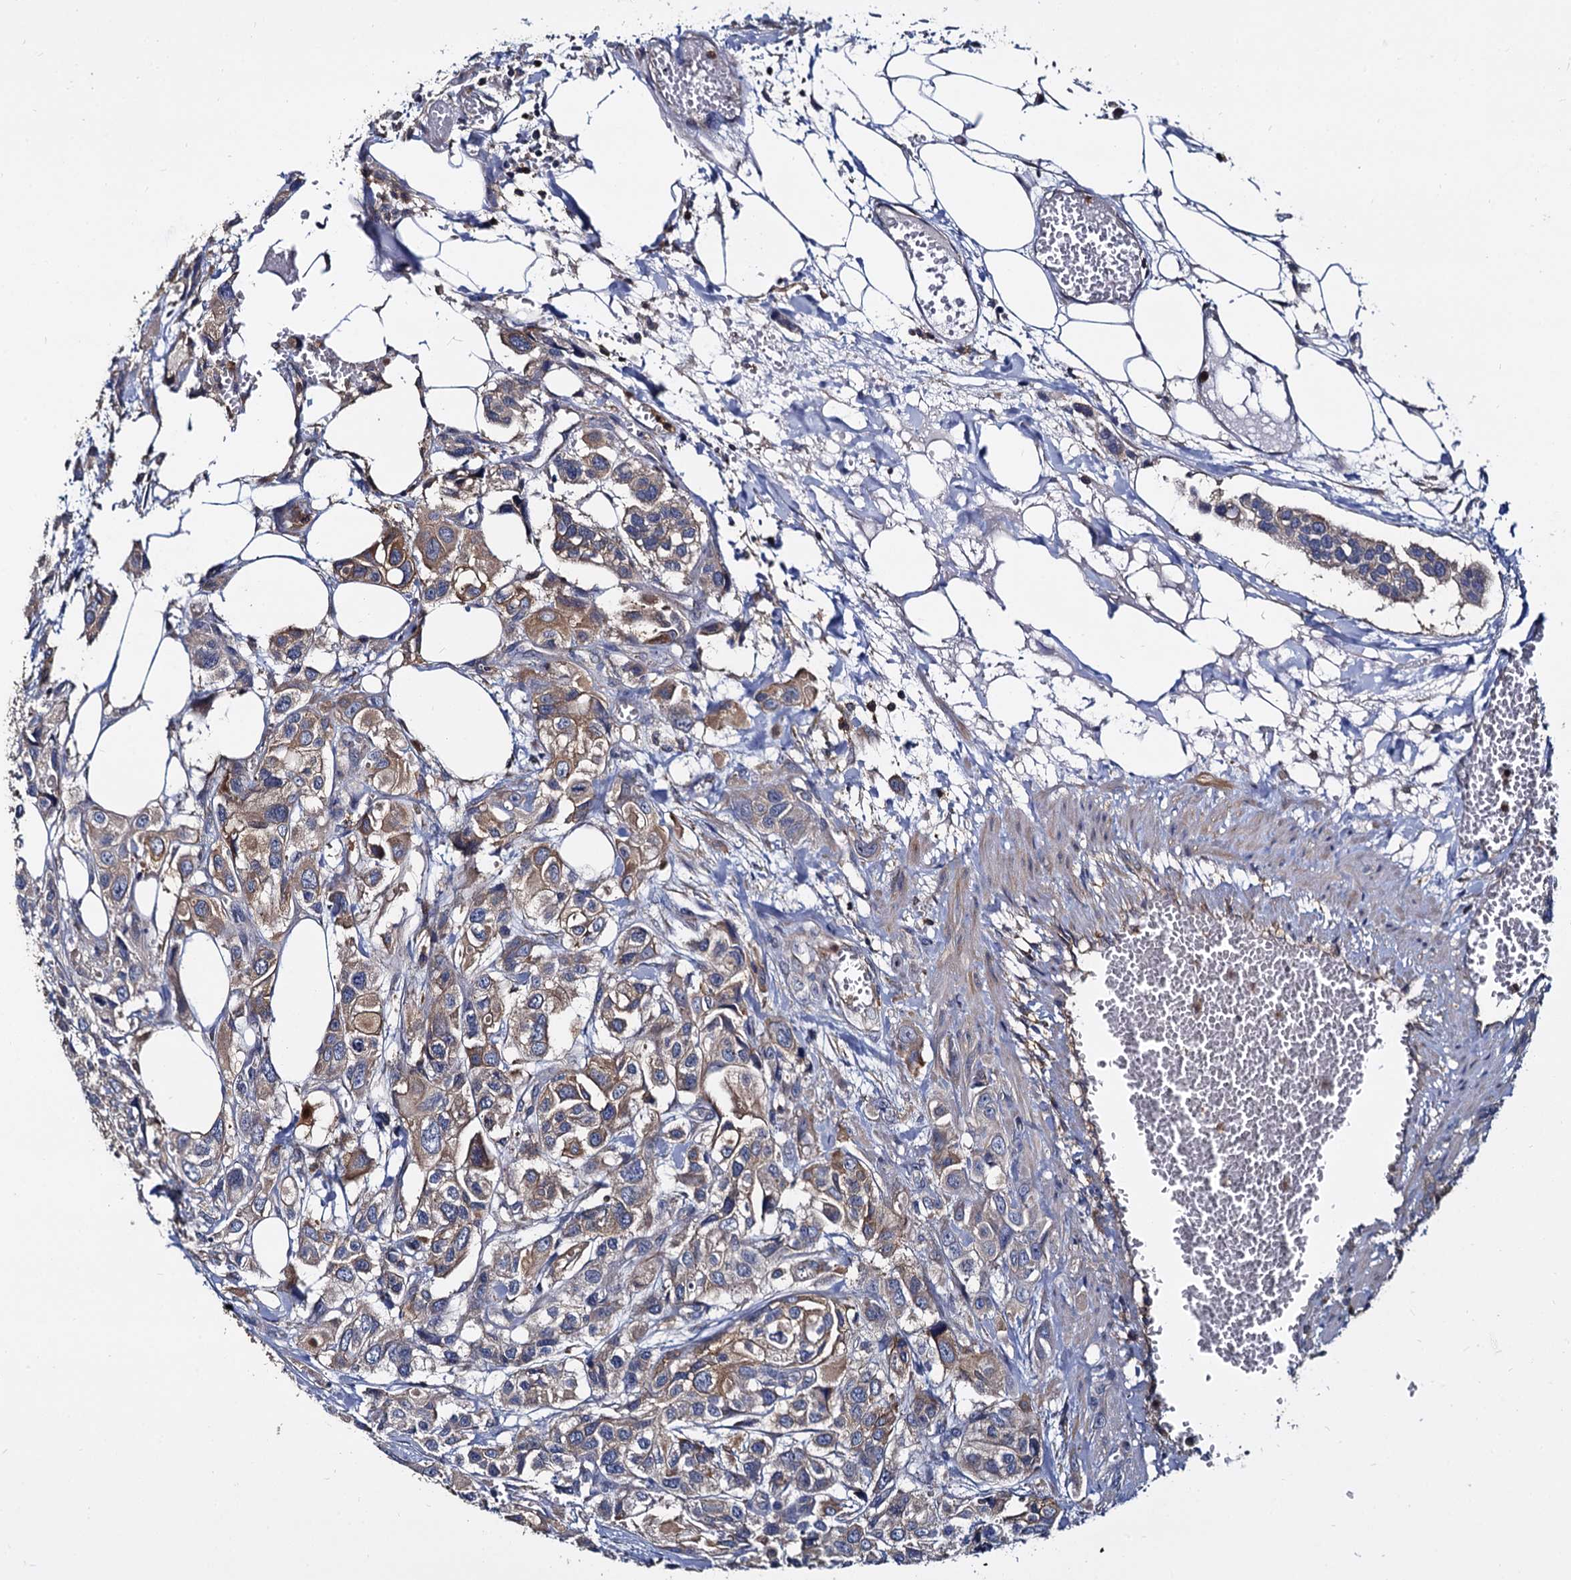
{"staining": {"intensity": "moderate", "quantity": "25%-75%", "location": "cytoplasmic/membranous"}, "tissue": "urothelial cancer", "cell_type": "Tumor cells", "image_type": "cancer", "snomed": [{"axis": "morphology", "description": "Urothelial carcinoma, High grade"}, {"axis": "topography", "description": "Urinary bladder"}], "caption": "Urothelial cancer stained with DAB (3,3'-diaminobenzidine) immunohistochemistry (IHC) demonstrates medium levels of moderate cytoplasmic/membranous expression in about 25%-75% of tumor cells. Immunohistochemistry (ihc) stains the protein in brown and the nuclei are stained blue.", "gene": "ANKRD13A", "patient": {"sex": "male", "age": 67}}